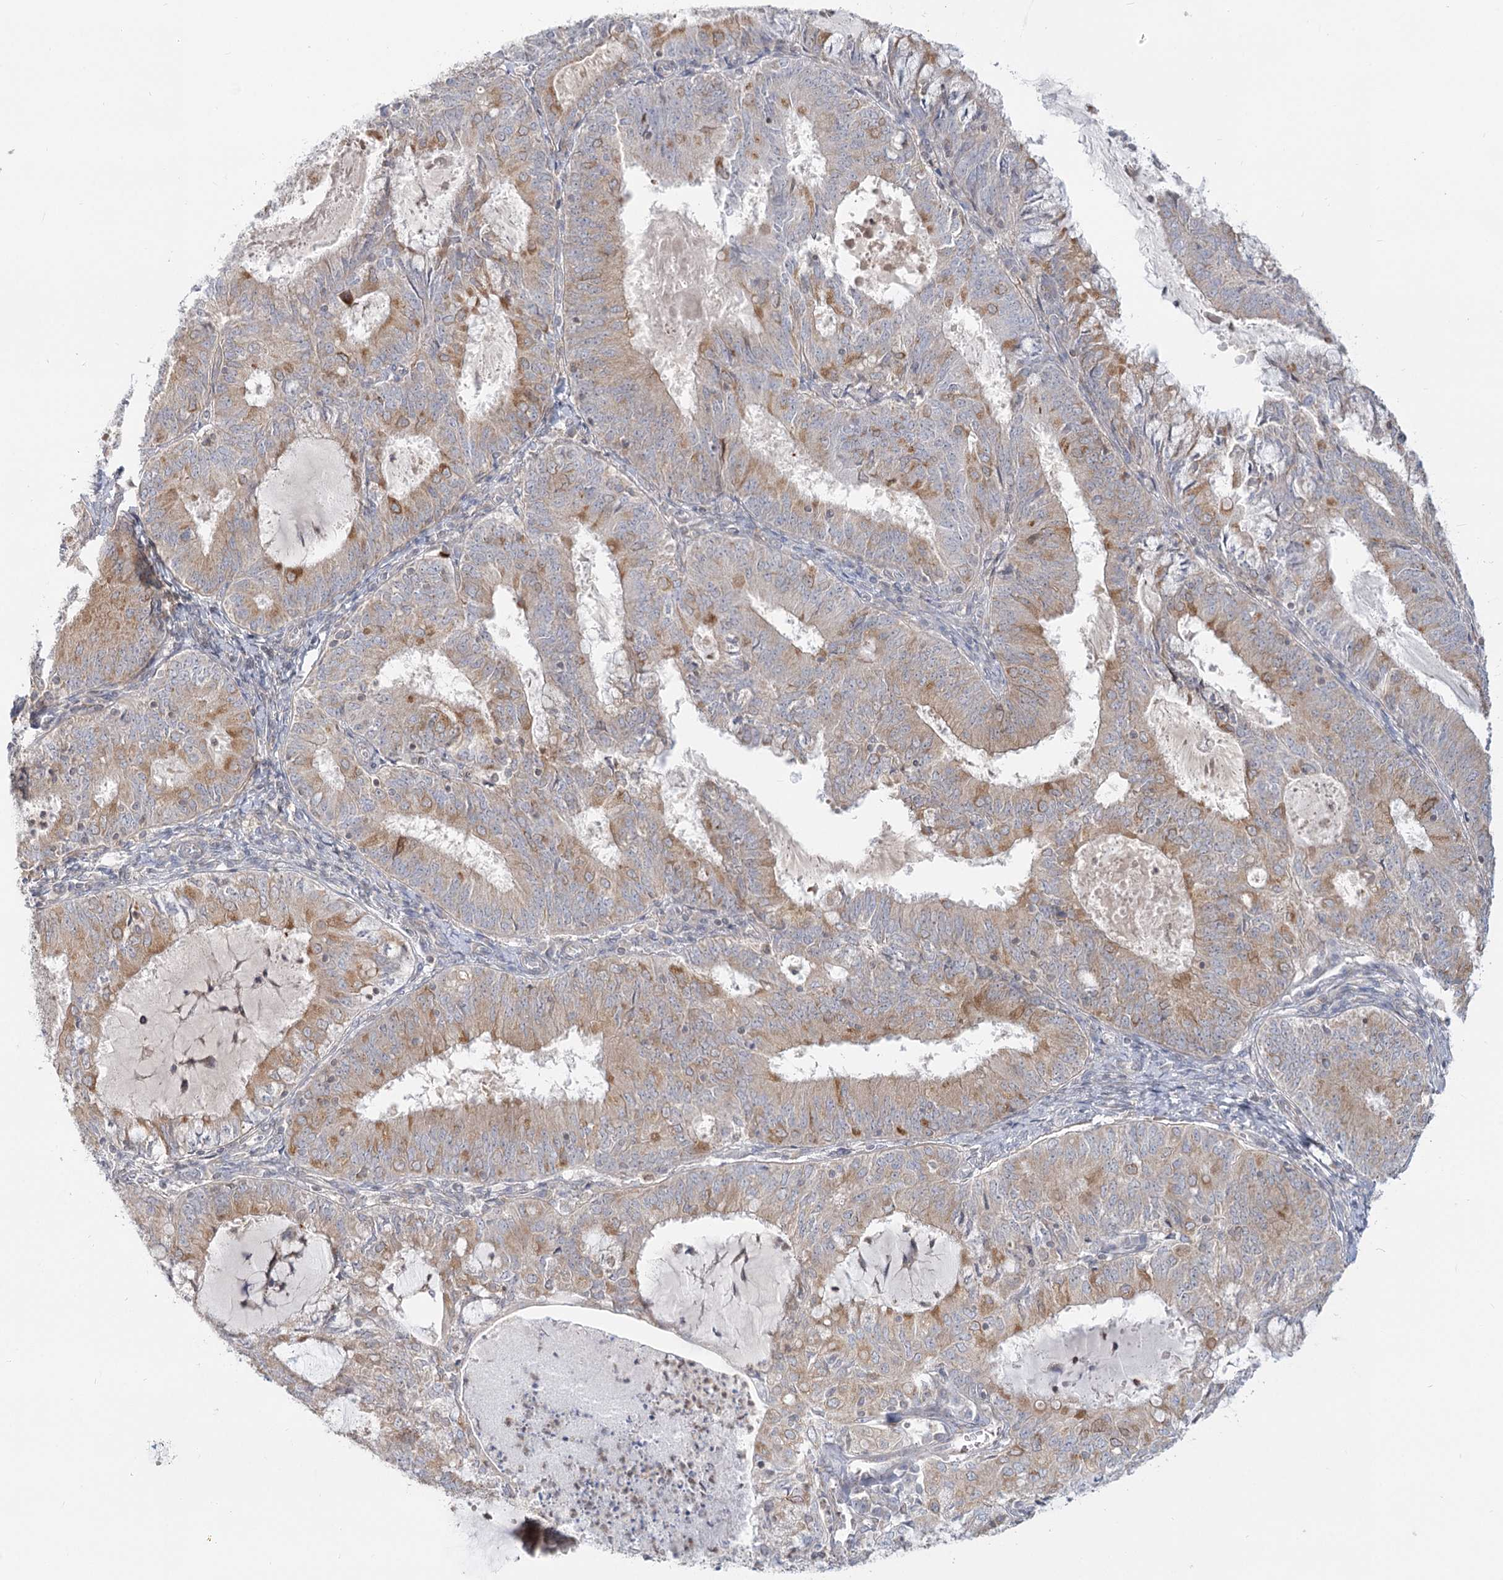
{"staining": {"intensity": "moderate", "quantity": "25%-75%", "location": "cytoplasmic/membranous"}, "tissue": "endometrial cancer", "cell_type": "Tumor cells", "image_type": "cancer", "snomed": [{"axis": "morphology", "description": "Adenocarcinoma, NOS"}, {"axis": "topography", "description": "Endometrium"}], "caption": "This is an image of immunohistochemistry staining of endometrial cancer, which shows moderate positivity in the cytoplasmic/membranous of tumor cells.", "gene": "MTMR3", "patient": {"sex": "female", "age": 57}}